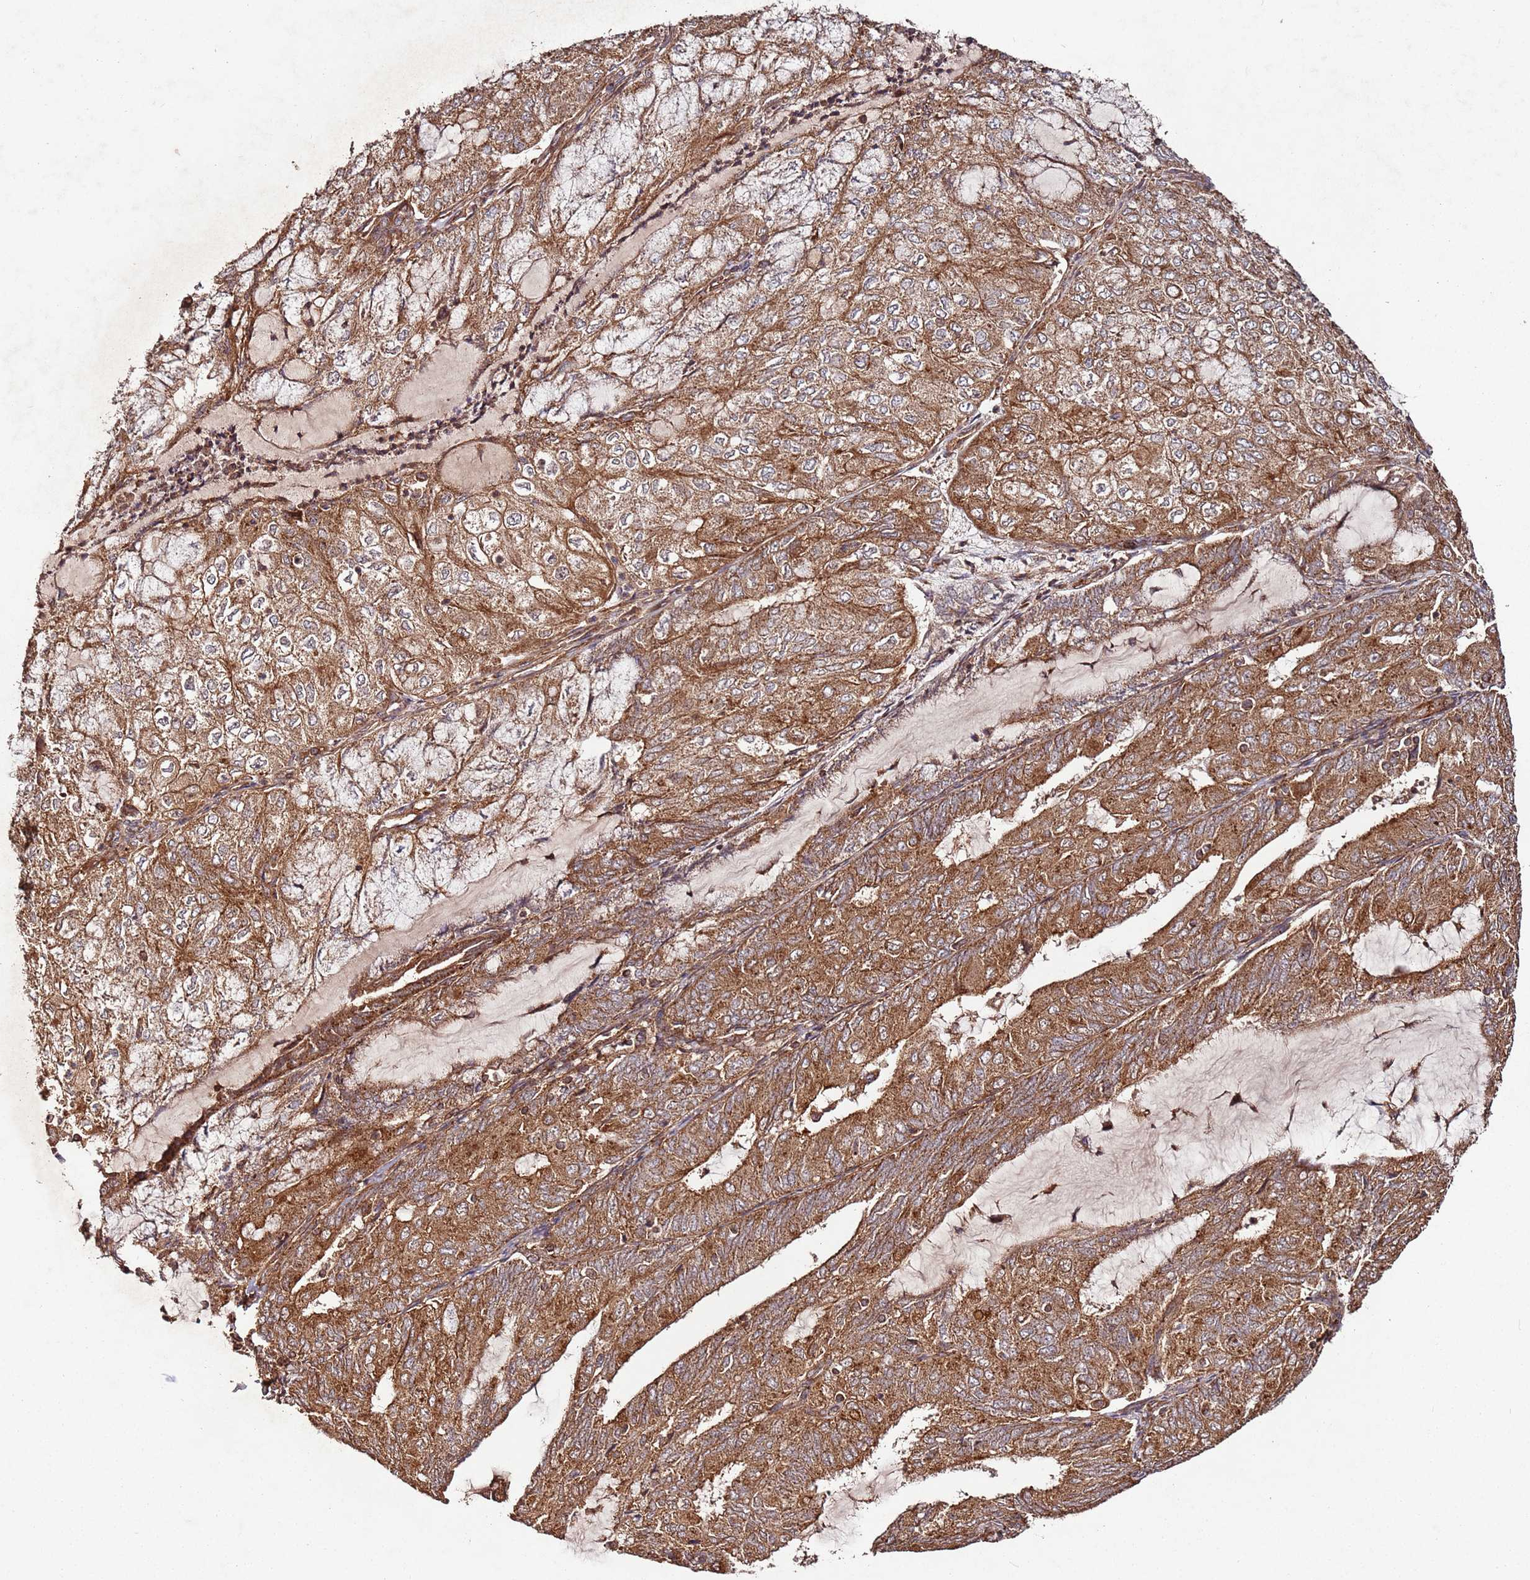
{"staining": {"intensity": "moderate", "quantity": ">75%", "location": "cytoplasmic/membranous"}, "tissue": "endometrial cancer", "cell_type": "Tumor cells", "image_type": "cancer", "snomed": [{"axis": "morphology", "description": "Adenocarcinoma, NOS"}, {"axis": "topography", "description": "Endometrium"}], "caption": "Approximately >75% of tumor cells in human endometrial cancer (adenocarcinoma) demonstrate moderate cytoplasmic/membranous protein positivity as visualized by brown immunohistochemical staining.", "gene": "FAM186A", "patient": {"sex": "female", "age": 81}}